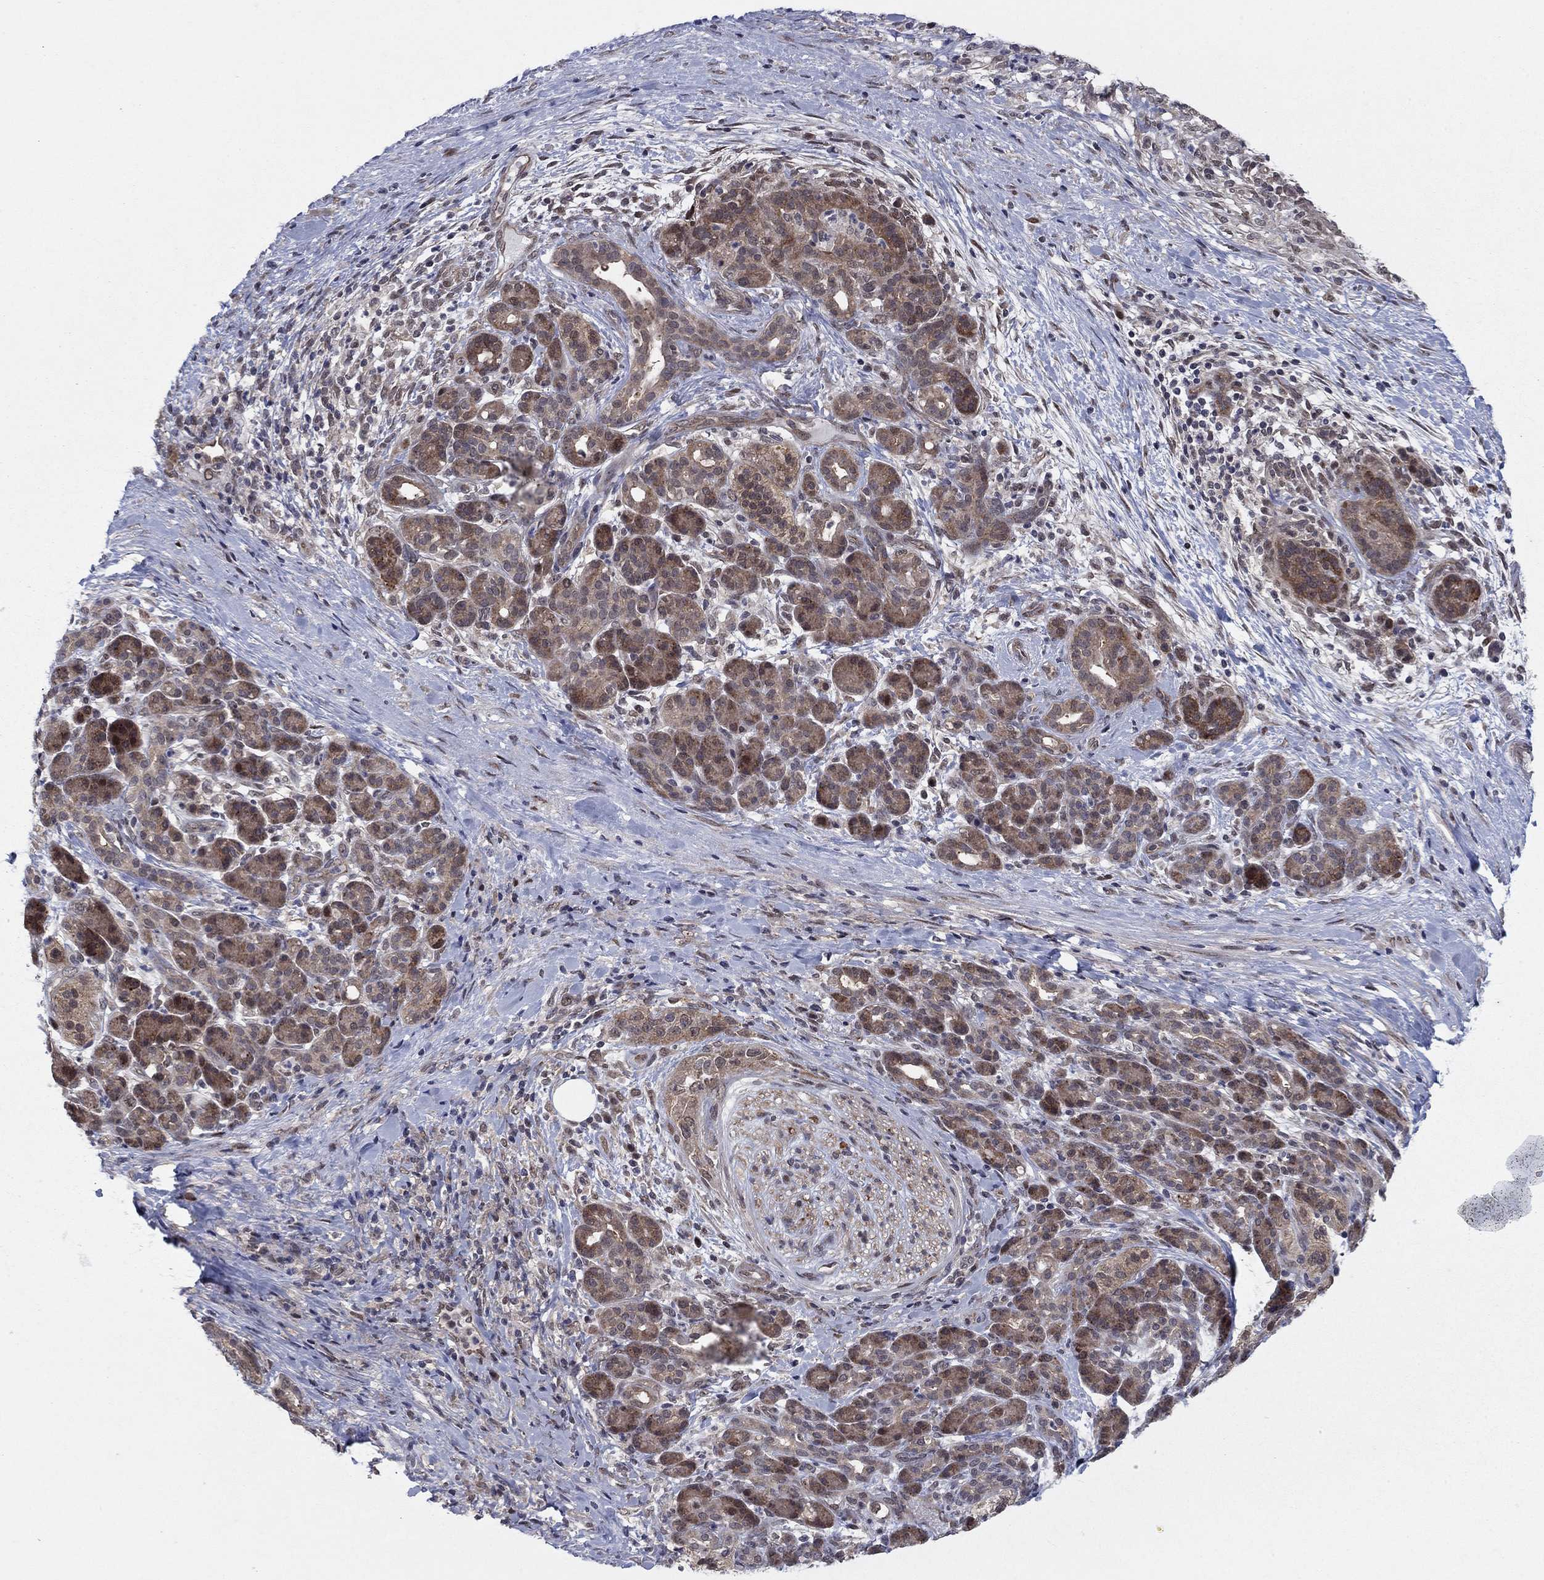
{"staining": {"intensity": "moderate", "quantity": ">75%", "location": "cytoplasmic/membranous"}, "tissue": "pancreatic cancer", "cell_type": "Tumor cells", "image_type": "cancer", "snomed": [{"axis": "morphology", "description": "Adenocarcinoma, NOS"}, {"axis": "topography", "description": "Pancreas"}], "caption": "This image demonstrates immunohistochemistry staining of pancreatic cancer, with medium moderate cytoplasmic/membranous positivity in about >75% of tumor cells.", "gene": "PSMC1", "patient": {"sex": "male", "age": 44}}